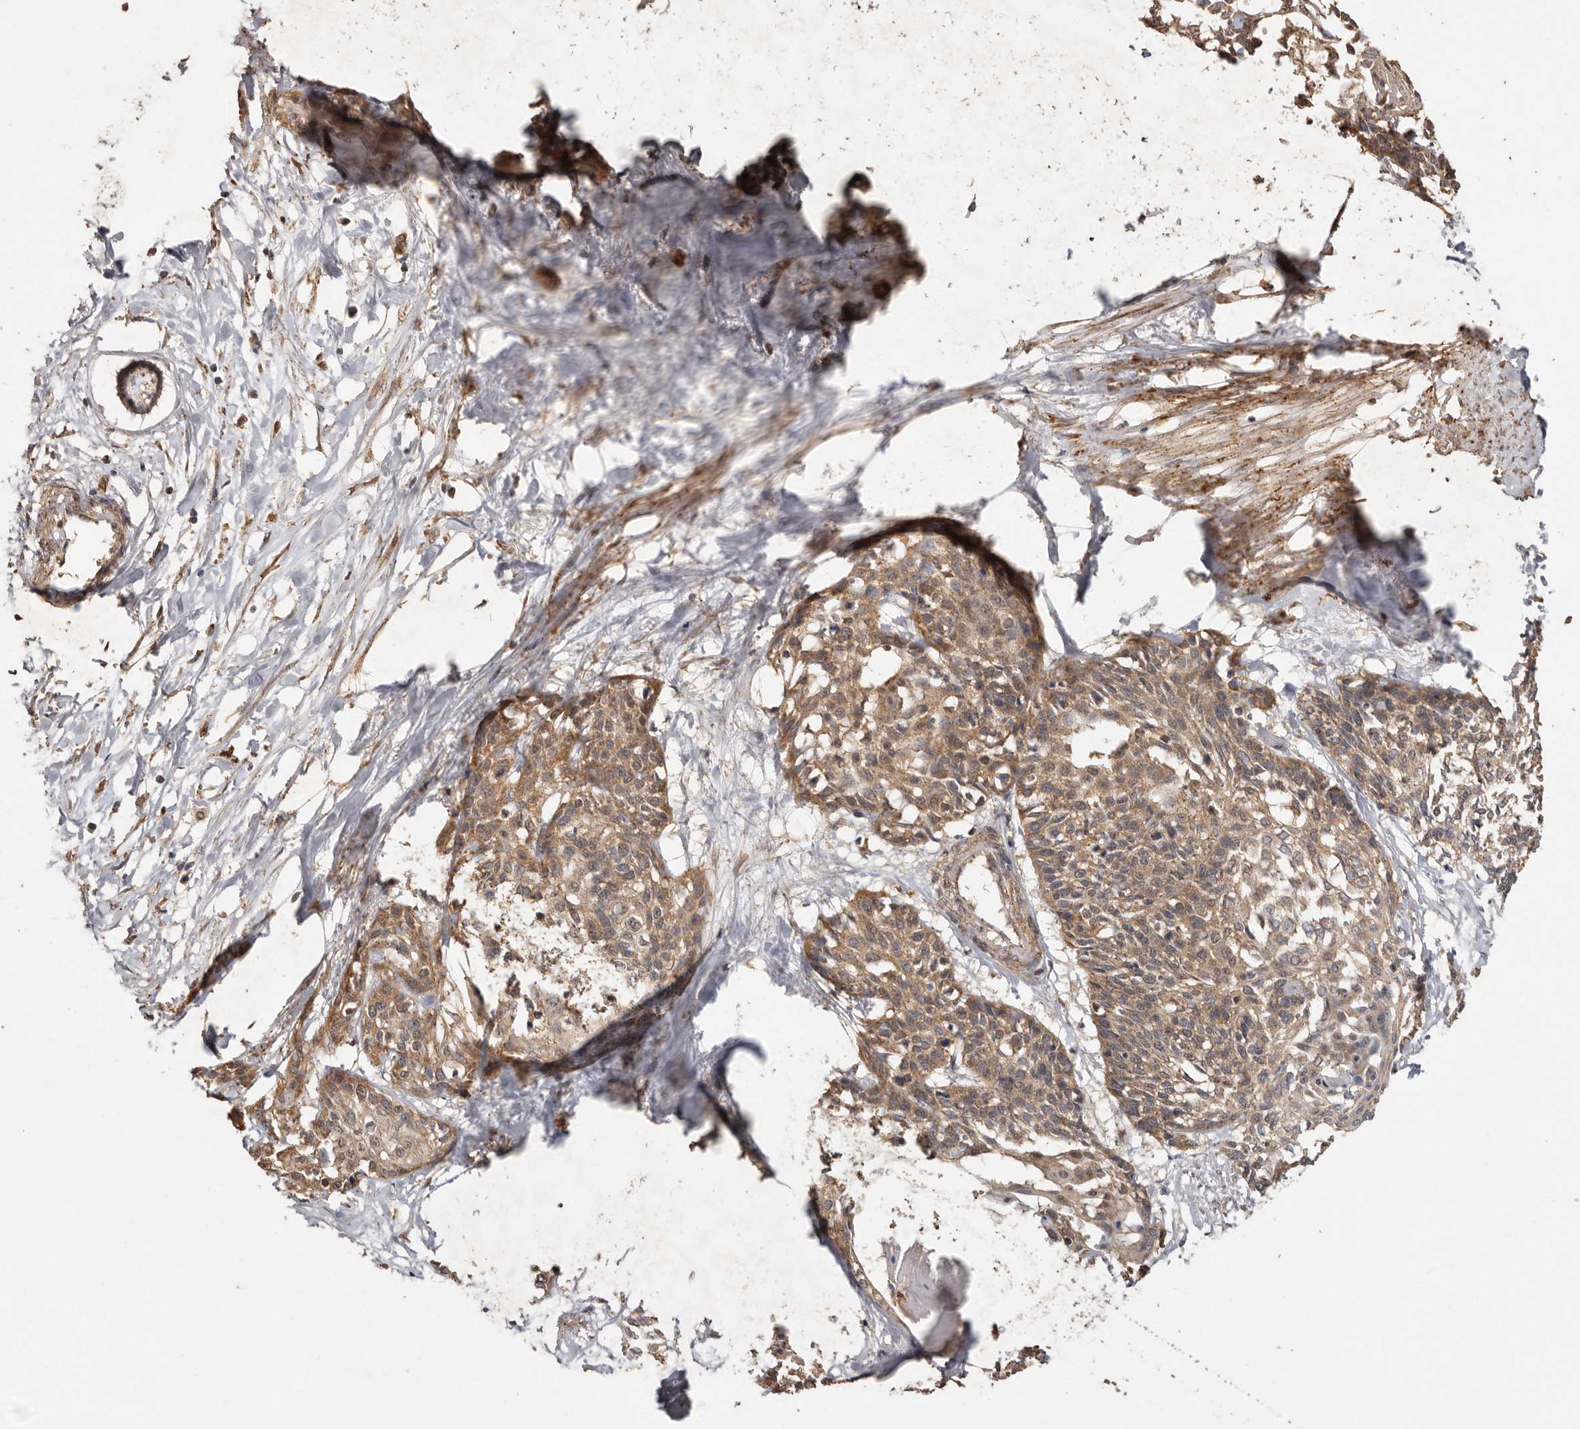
{"staining": {"intensity": "moderate", "quantity": ">75%", "location": "cytoplasmic/membranous"}, "tissue": "cervical cancer", "cell_type": "Tumor cells", "image_type": "cancer", "snomed": [{"axis": "morphology", "description": "Squamous cell carcinoma, NOS"}, {"axis": "topography", "description": "Cervix"}], "caption": "Cervical squamous cell carcinoma was stained to show a protein in brown. There is medium levels of moderate cytoplasmic/membranous expression in approximately >75% of tumor cells.", "gene": "RWDD1", "patient": {"sex": "female", "age": 57}}